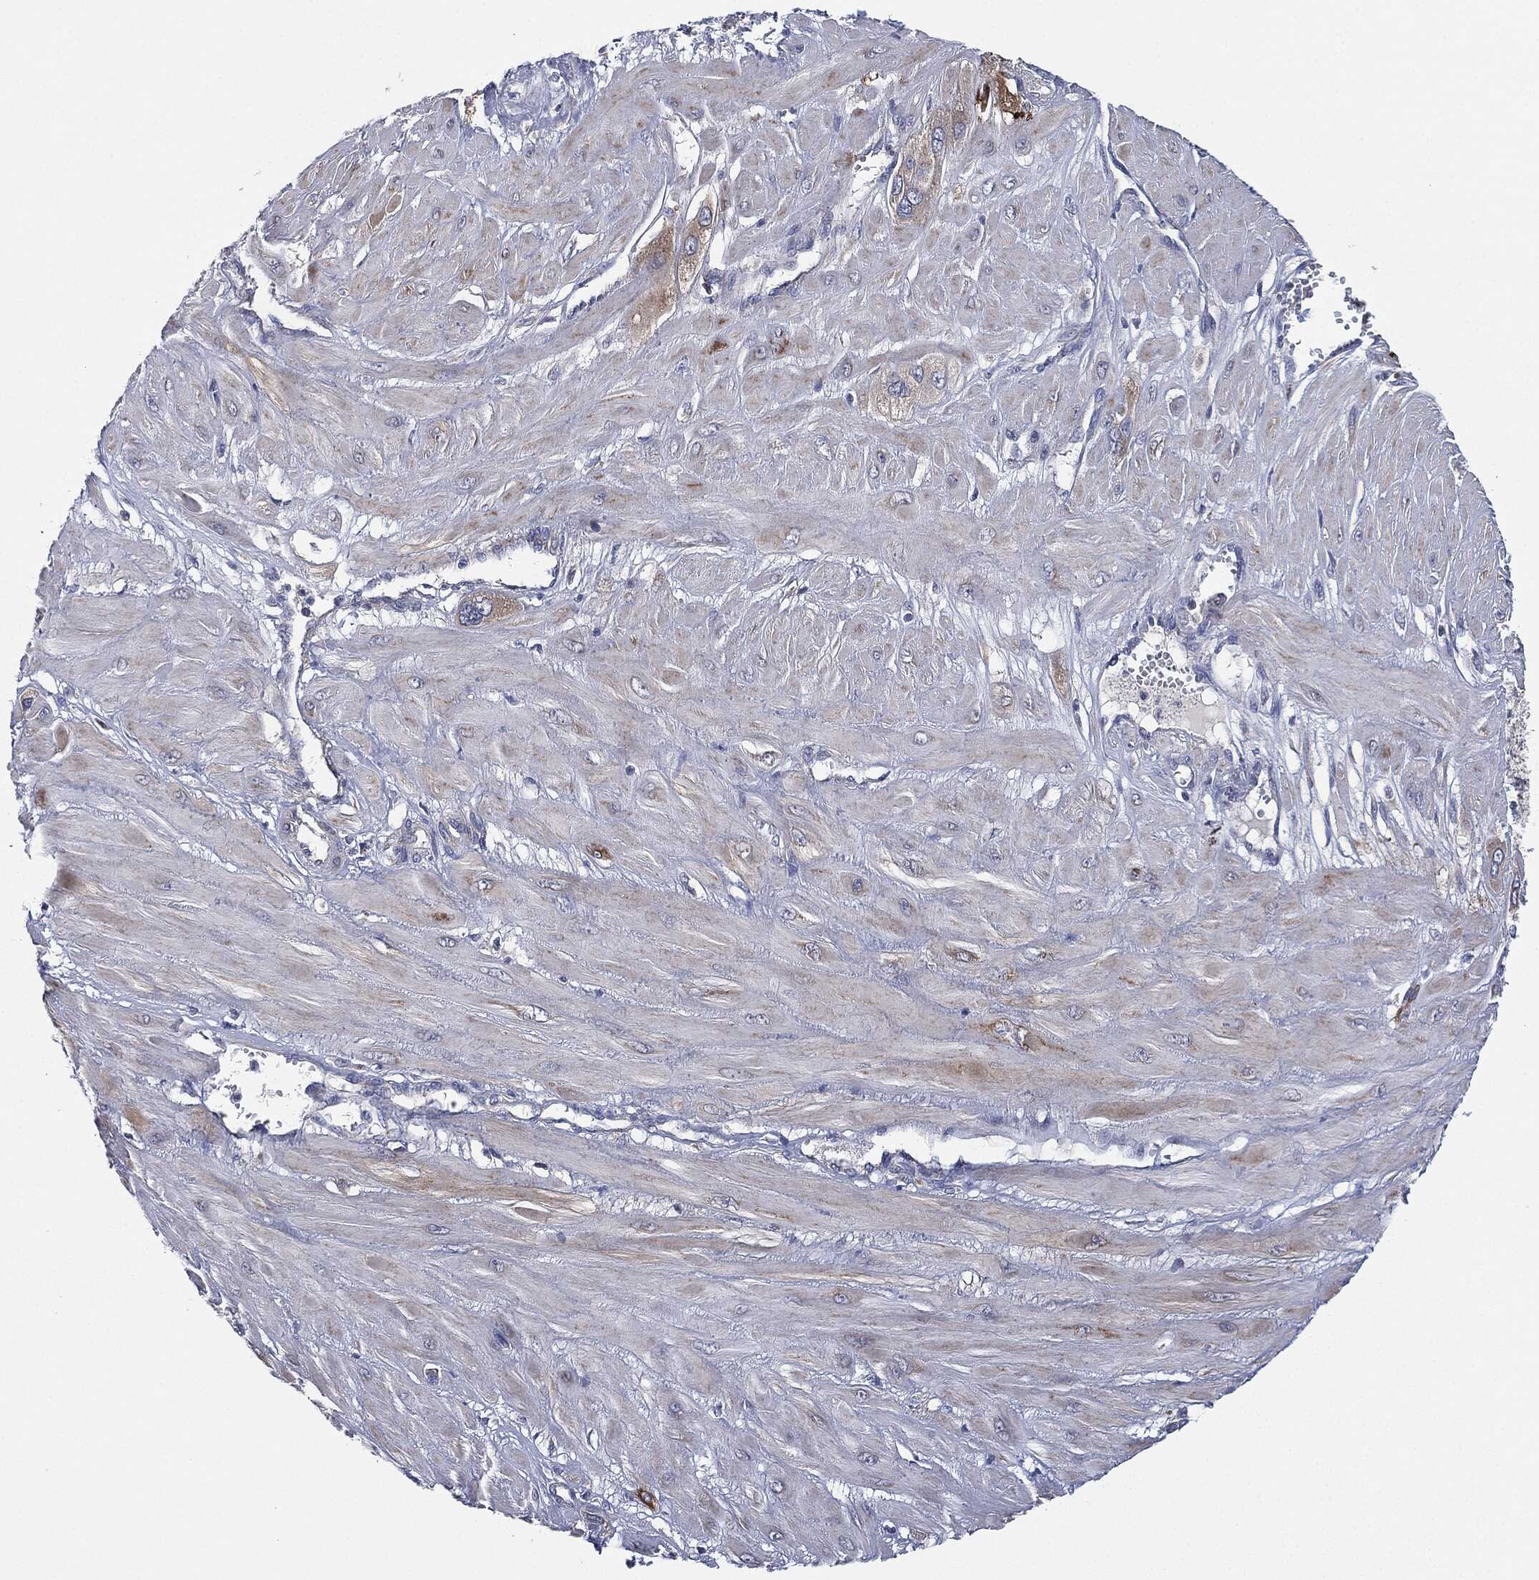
{"staining": {"intensity": "negative", "quantity": "none", "location": "none"}, "tissue": "cervical cancer", "cell_type": "Tumor cells", "image_type": "cancer", "snomed": [{"axis": "morphology", "description": "Squamous cell carcinoma, NOS"}, {"axis": "topography", "description": "Cervix"}], "caption": "DAB (3,3'-diaminobenzidine) immunohistochemical staining of human squamous cell carcinoma (cervical) displays no significant staining in tumor cells.", "gene": "TMEM11", "patient": {"sex": "female", "age": 34}}